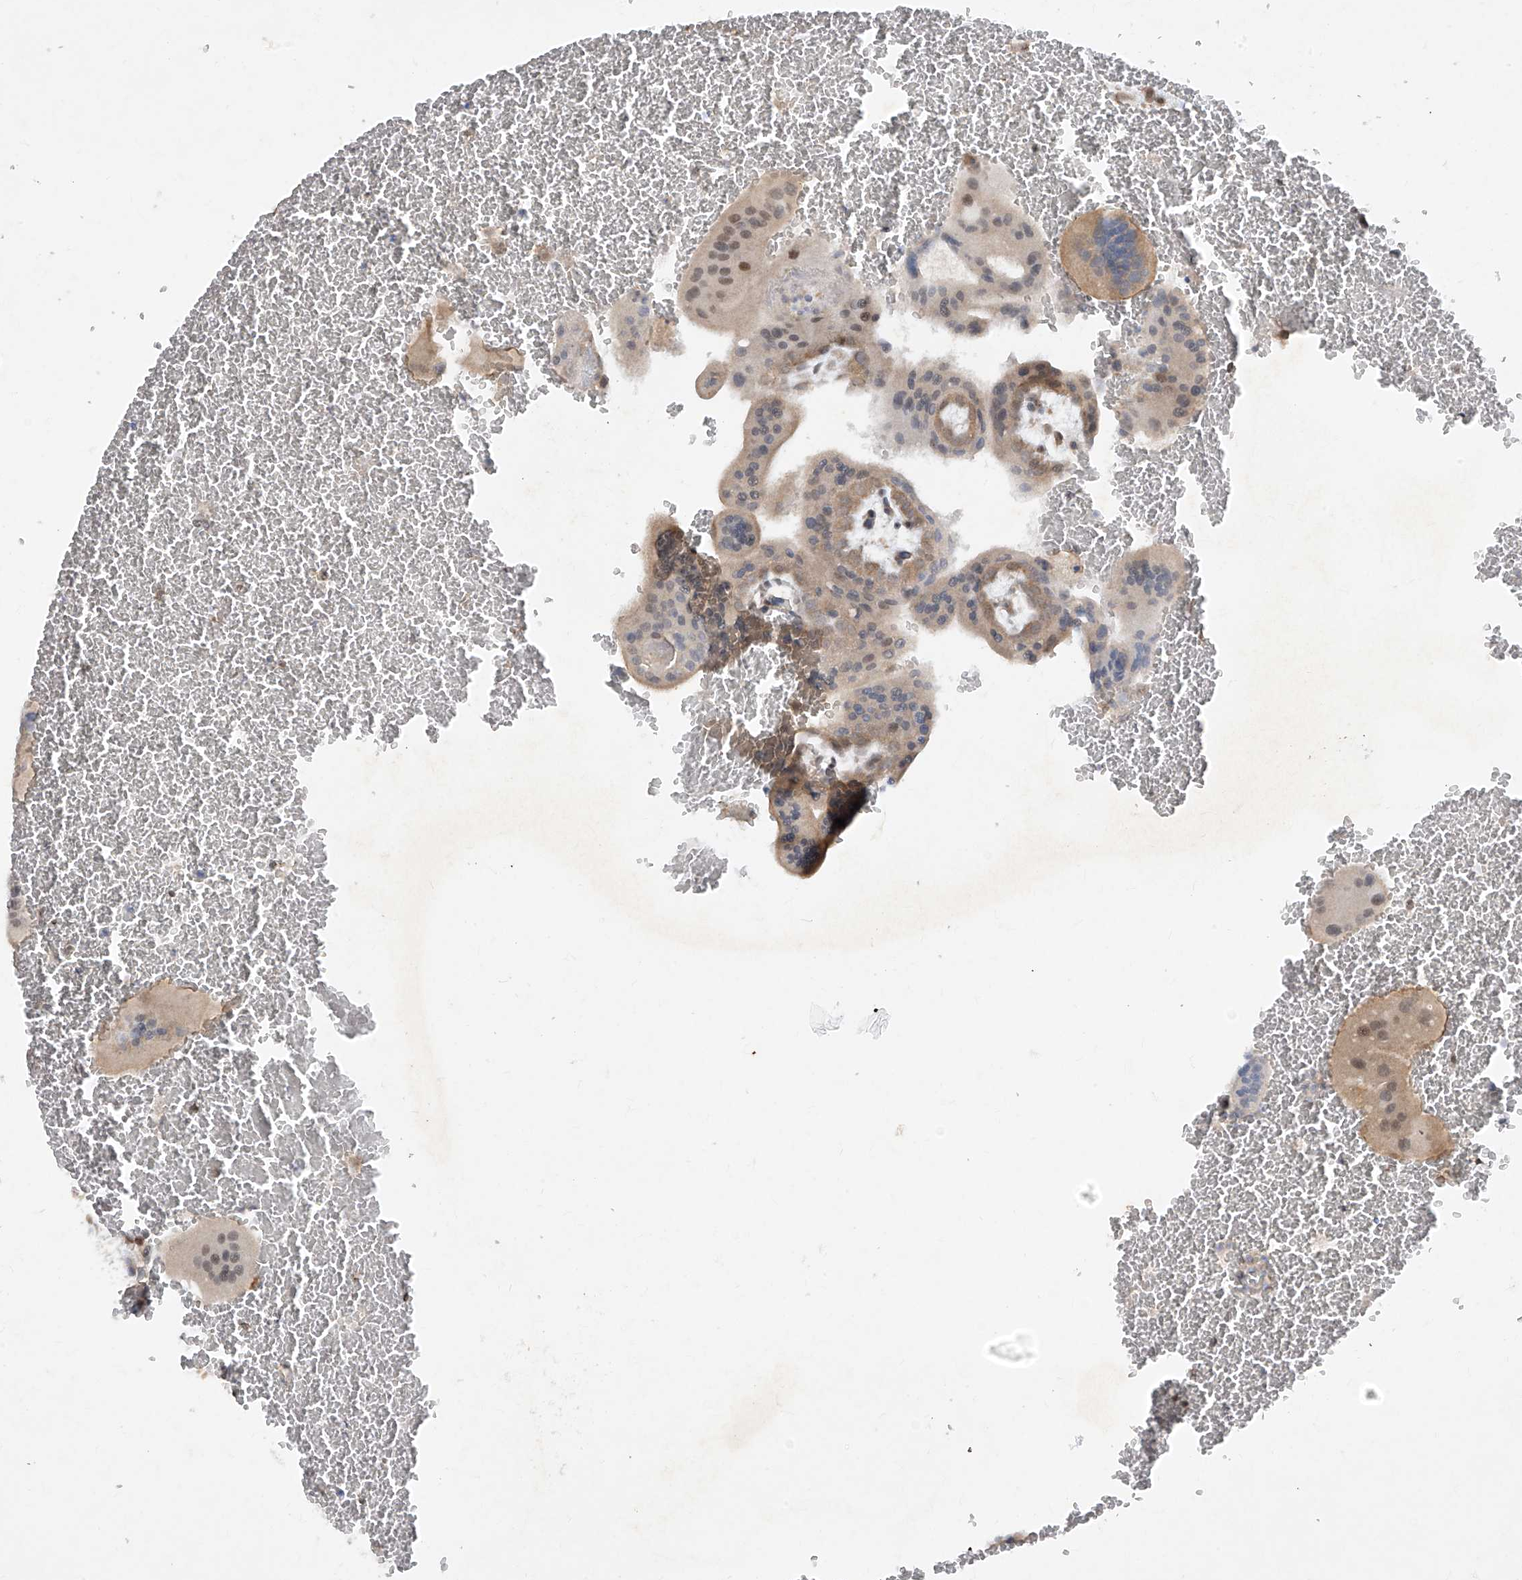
{"staining": {"intensity": "moderate", "quantity": "25%-75%", "location": "cytoplasmic/membranous,nuclear"}, "tissue": "placenta", "cell_type": "Decidual cells", "image_type": "normal", "snomed": [{"axis": "morphology", "description": "Normal tissue, NOS"}, {"axis": "topography", "description": "Placenta"}], "caption": "Human placenta stained with a brown dye exhibits moderate cytoplasmic/membranous,nuclear positive expression in approximately 25%-75% of decidual cells.", "gene": "ZNF358", "patient": {"sex": "female", "age": 35}}